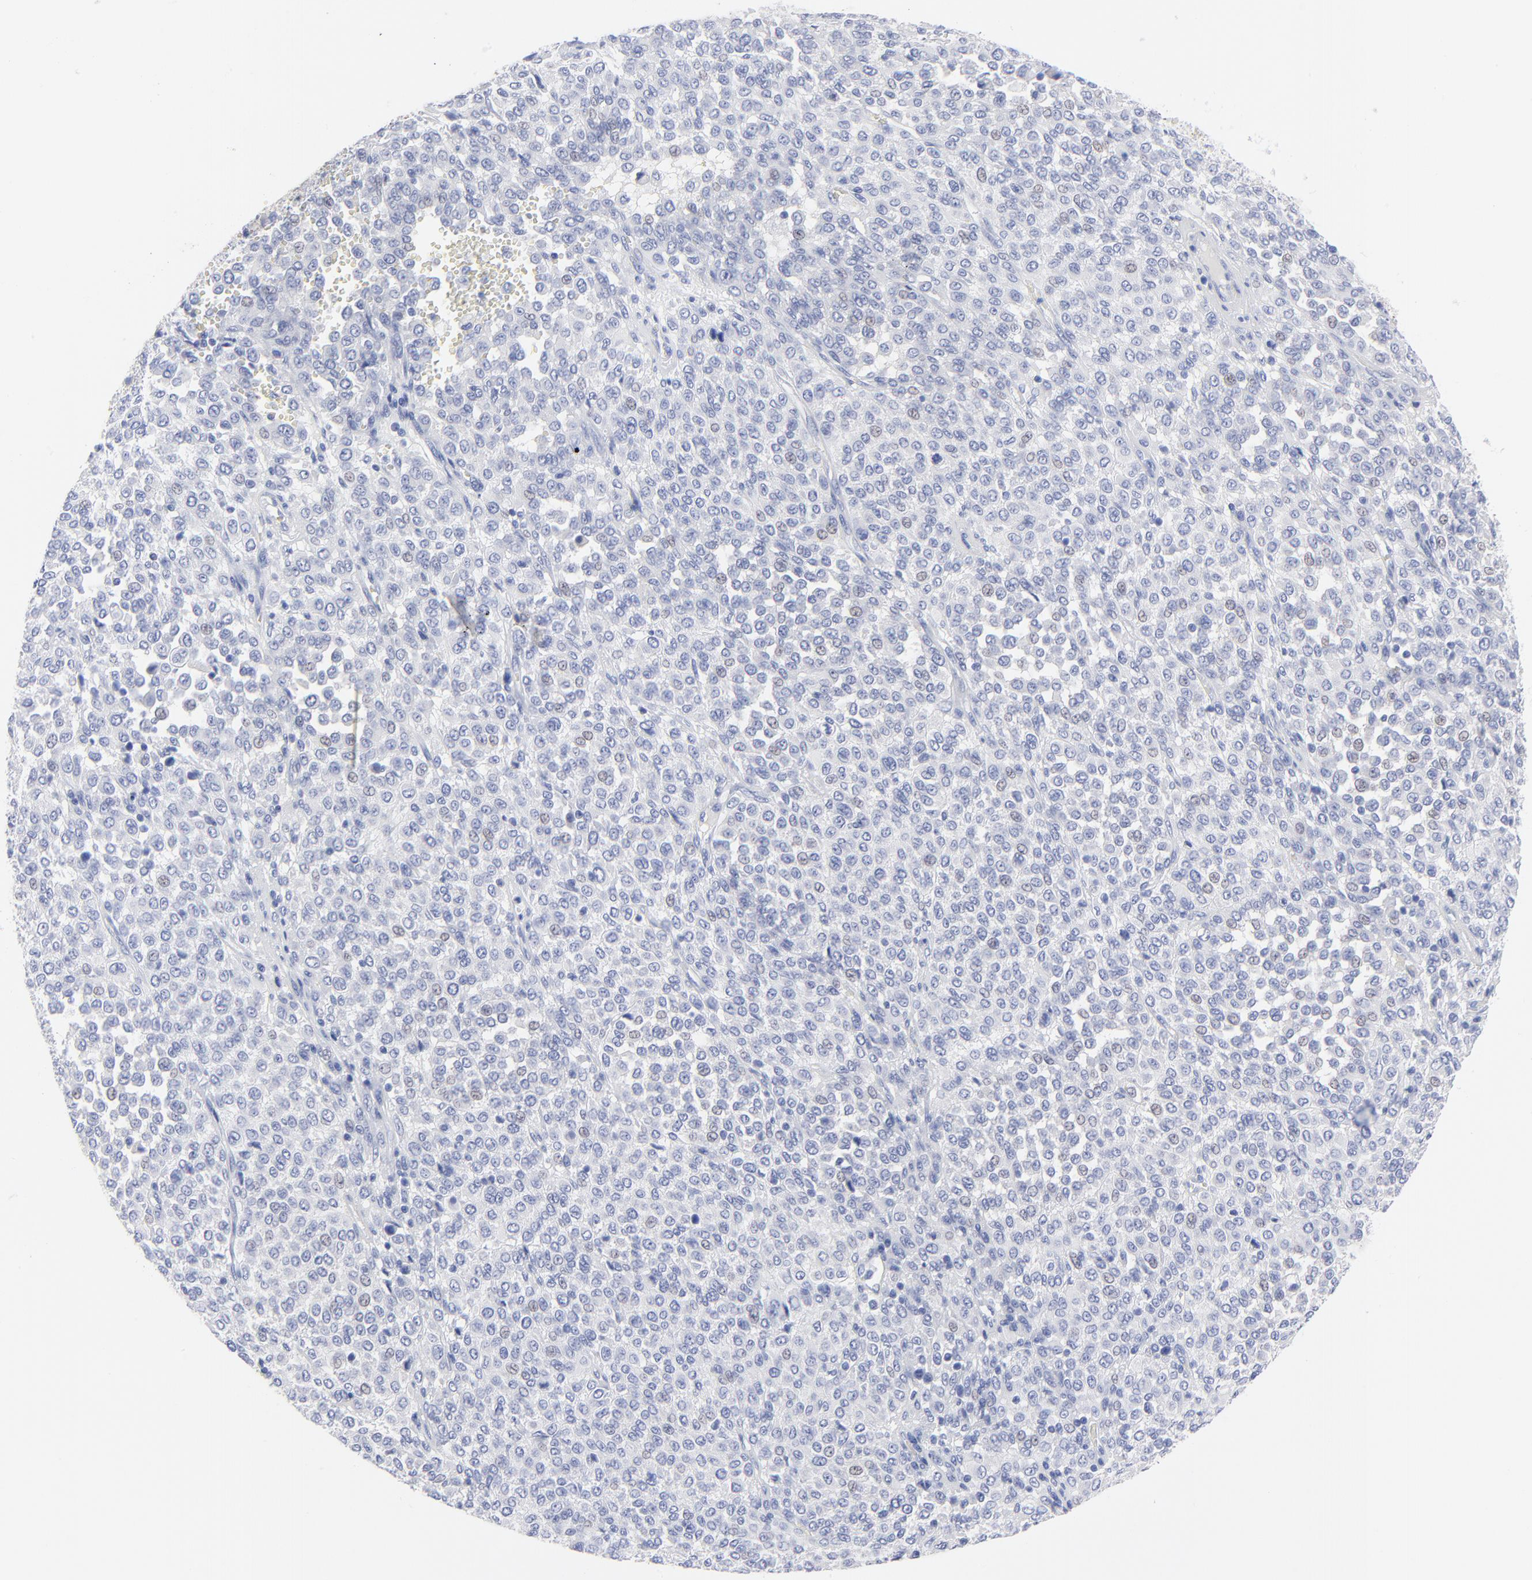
{"staining": {"intensity": "weak", "quantity": "<25%", "location": "nuclear"}, "tissue": "melanoma", "cell_type": "Tumor cells", "image_type": "cancer", "snomed": [{"axis": "morphology", "description": "Malignant melanoma, Metastatic site"}, {"axis": "topography", "description": "Pancreas"}], "caption": "Immunohistochemistry of human malignant melanoma (metastatic site) demonstrates no positivity in tumor cells.", "gene": "PSD3", "patient": {"sex": "female", "age": 30}}